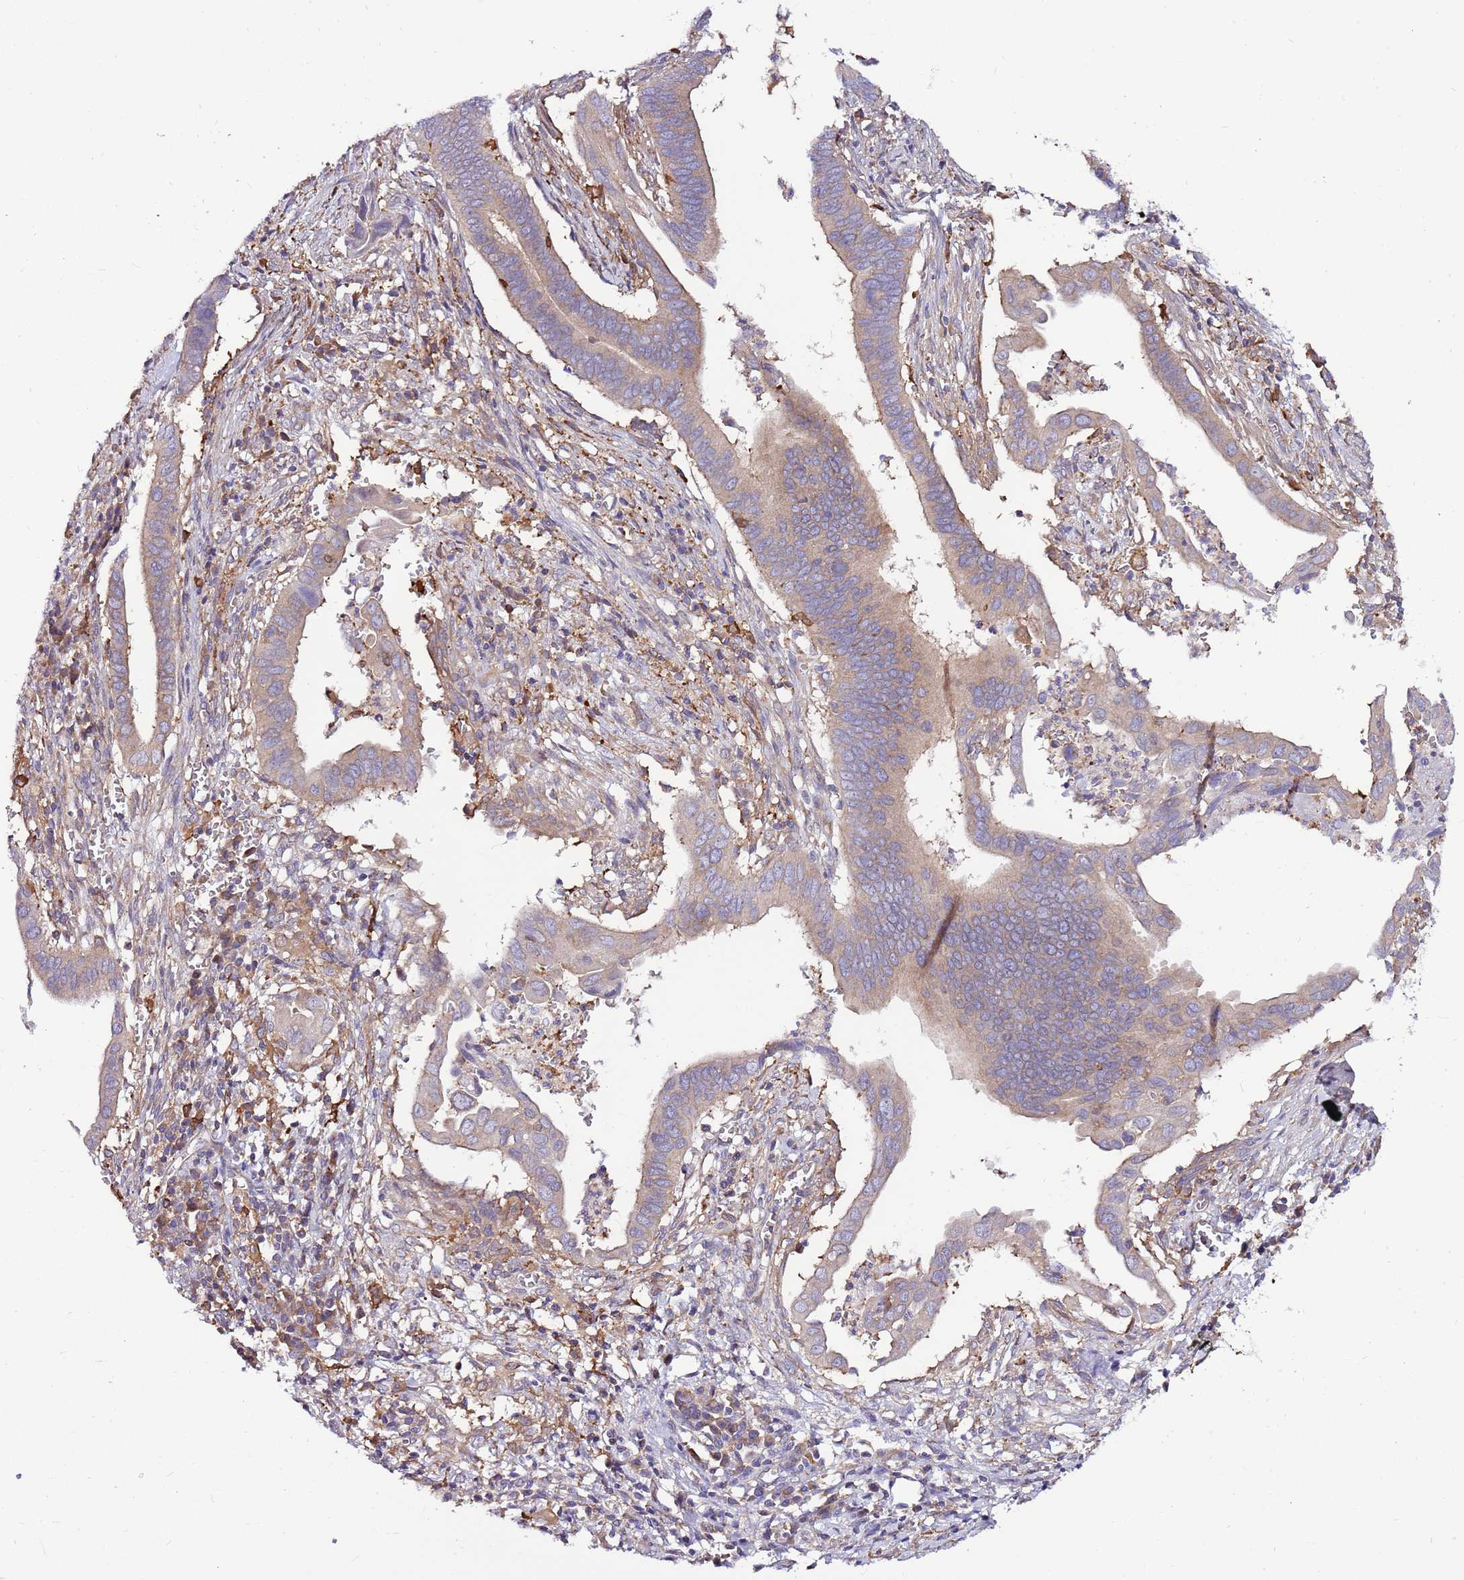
{"staining": {"intensity": "weak", "quantity": "25%-75%", "location": "cytoplasmic/membranous"}, "tissue": "cervical cancer", "cell_type": "Tumor cells", "image_type": "cancer", "snomed": [{"axis": "morphology", "description": "Adenocarcinoma, NOS"}, {"axis": "topography", "description": "Cervix"}], "caption": "This is a histology image of immunohistochemistry (IHC) staining of cervical cancer (adenocarcinoma), which shows weak positivity in the cytoplasmic/membranous of tumor cells.", "gene": "ATXN2L", "patient": {"sex": "female", "age": 42}}